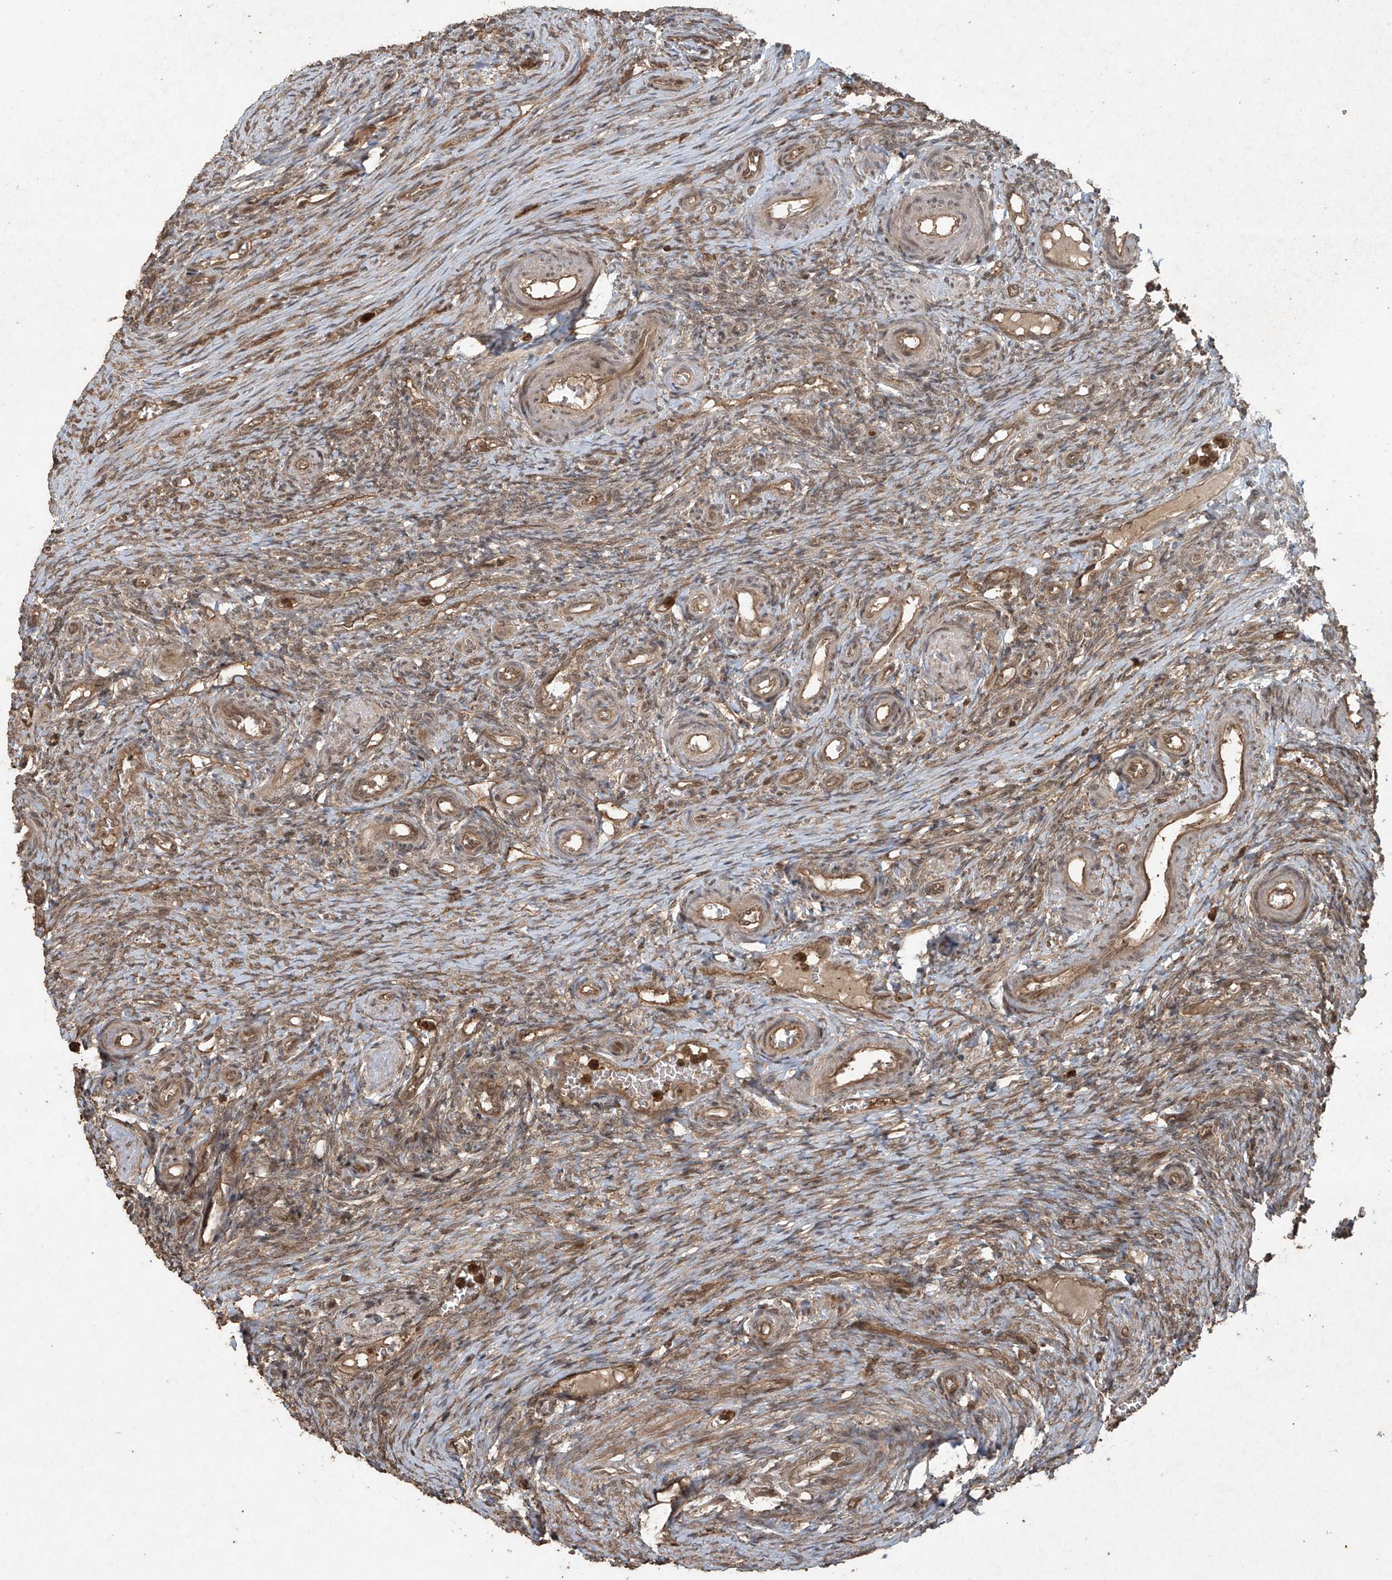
{"staining": {"intensity": "moderate", "quantity": ">75%", "location": "cytoplasmic/membranous,nuclear"}, "tissue": "ovary", "cell_type": "Follicle cells", "image_type": "normal", "snomed": [{"axis": "morphology", "description": "Adenocarcinoma, NOS"}, {"axis": "topography", "description": "Endometrium"}], "caption": "Ovary was stained to show a protein in brown. There is medium levels of moderate cytoplasmic/membranous,nuclear expression in about >75% of follicle cells. (brown staining indicates protein expression, while blue staining denotes nuclei).", "gene": "PGPEP1", "patient": {"sex": "female", "age": 32}}